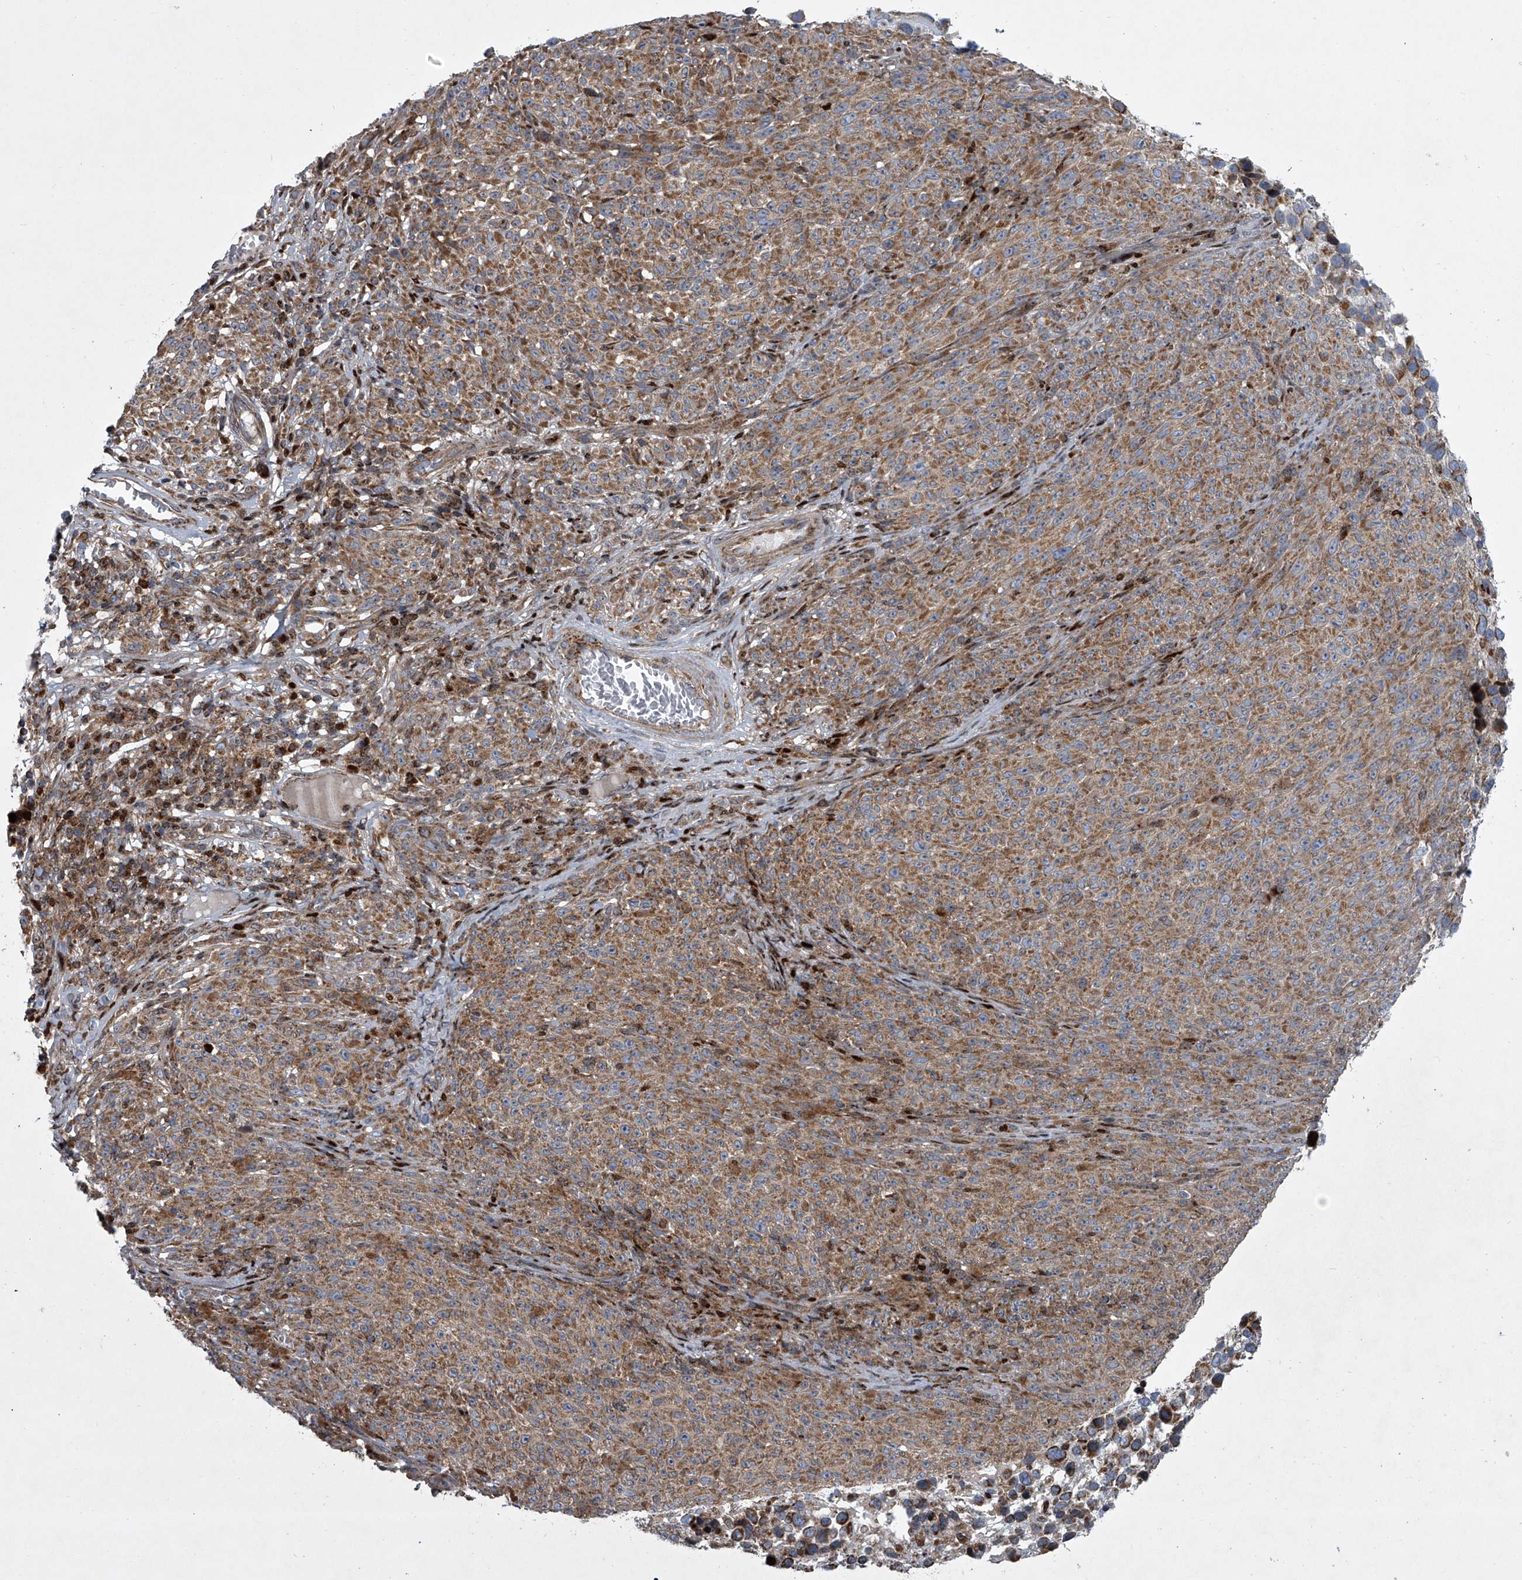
{"staining": {"intensity": "moderate", "quantity": ">75%", "location": "cytoplasmic/membranous"}, "tissue": "melanoma", "cell_type": "Tumor cells", "image_type": "cancer", "snomed": [{"axis": "morphology", "description": "Malignant melanoma, NOS"}, {"axis": "topography", "description": "Skin"}], "caption": "Human melanoma stained with a protein marker shows moderate staining in tumor cells.", "gene": "STRADA", "patient": {"sex": "female", "age": 82}}